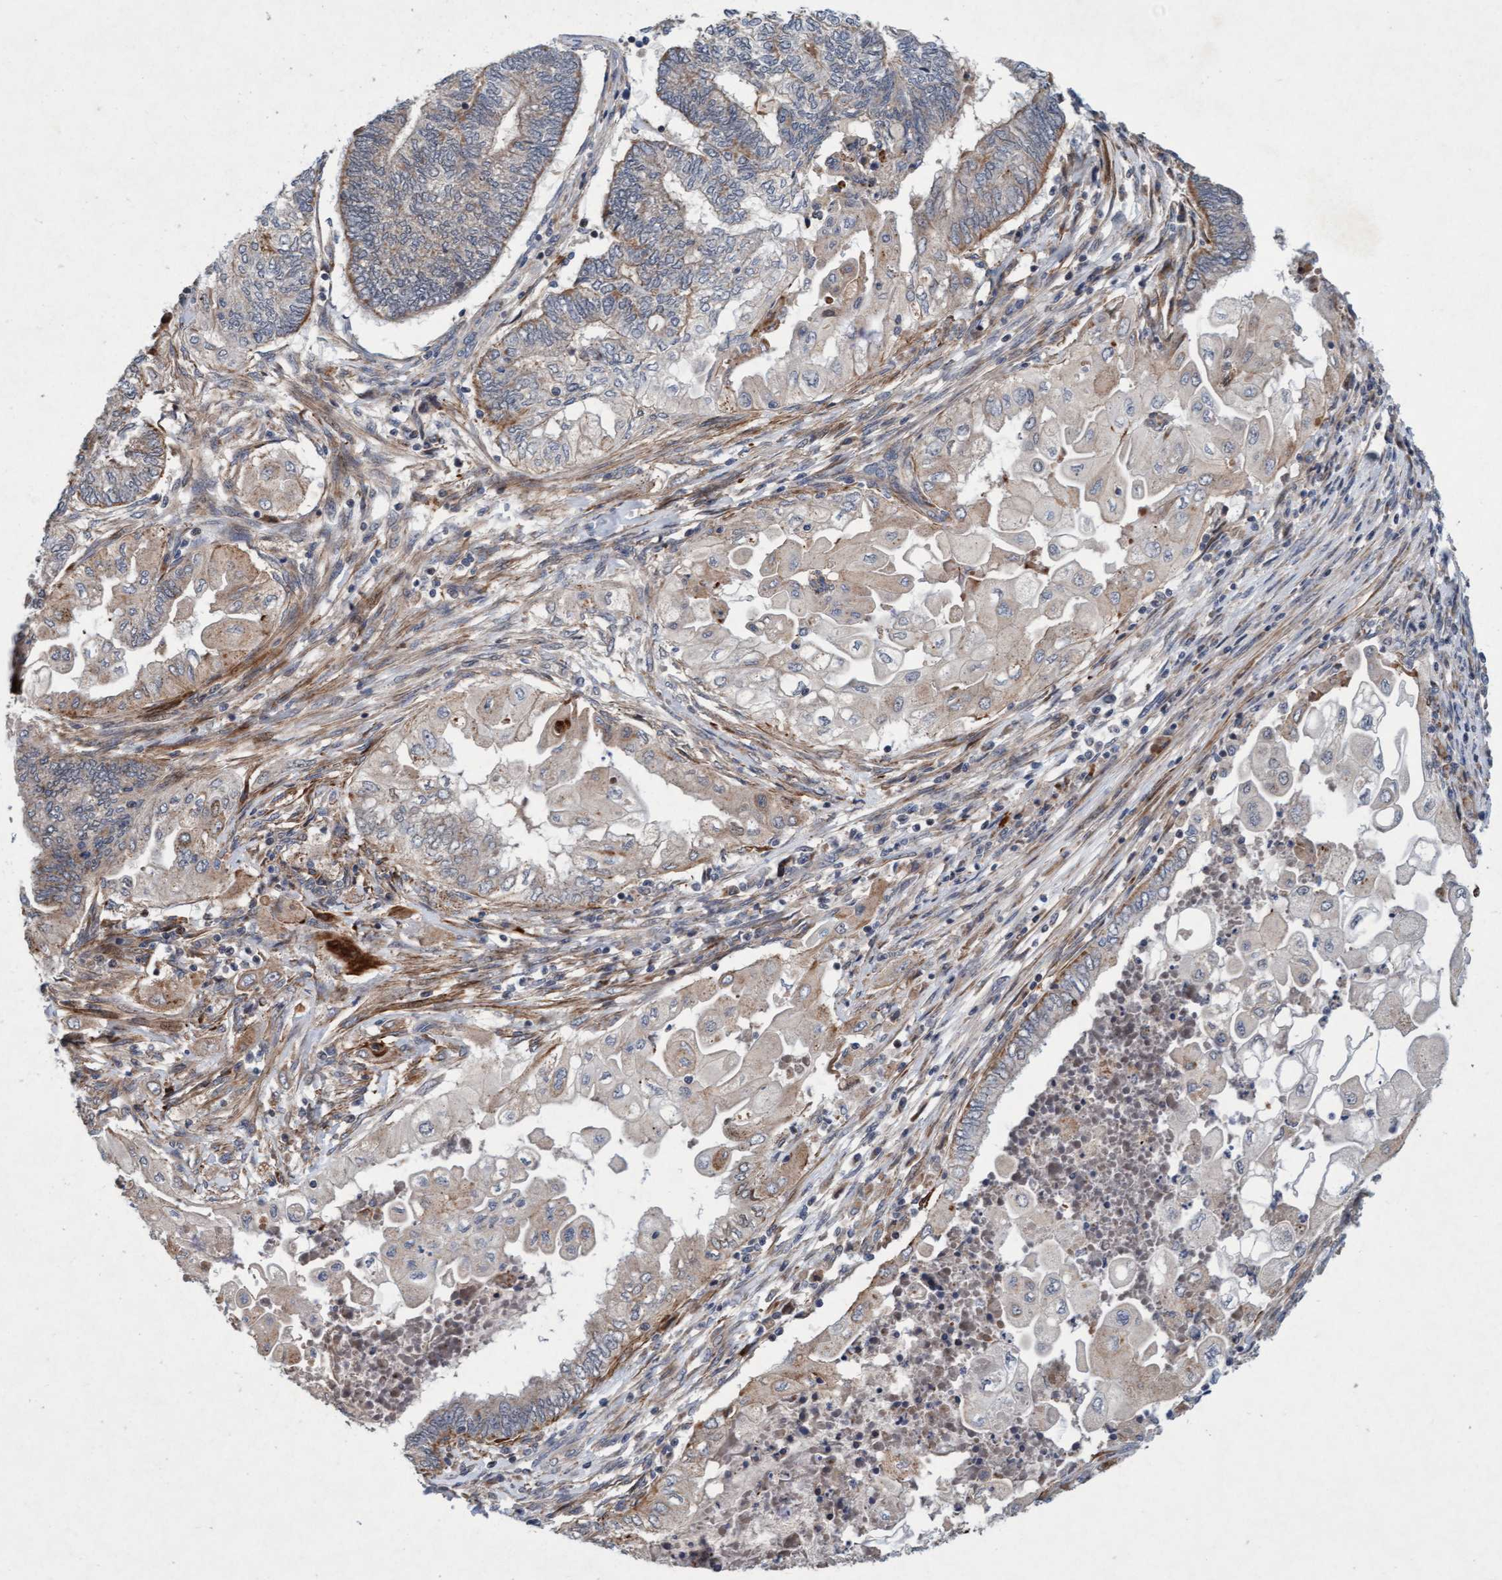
{"staining": {"intensity": "weak", "quantity": ">75%", "location": "cytoplasmic/membranous"}, "tissue": "endometrial cancer", "cell_type": "Tumor cells", "image_type": "cancer", "snomed": [{"axis": "morphology", "description": "Adenocarcinoma, NOS"}, {"axis": "topography", "description": "Uterus"}, {"axis": "topography", "description": "Endometrium"}], "caption": "A photomicrograph of human endometrial adenocarcinoma stained for a protein displays weak cytoplasmic/membranous brown staining in tumor cells. (brown staining indicates protein expression, while blue staining denotes nuclei).", "gene": "TMEM70", "patient": {"sex": "female", "age": 70}}